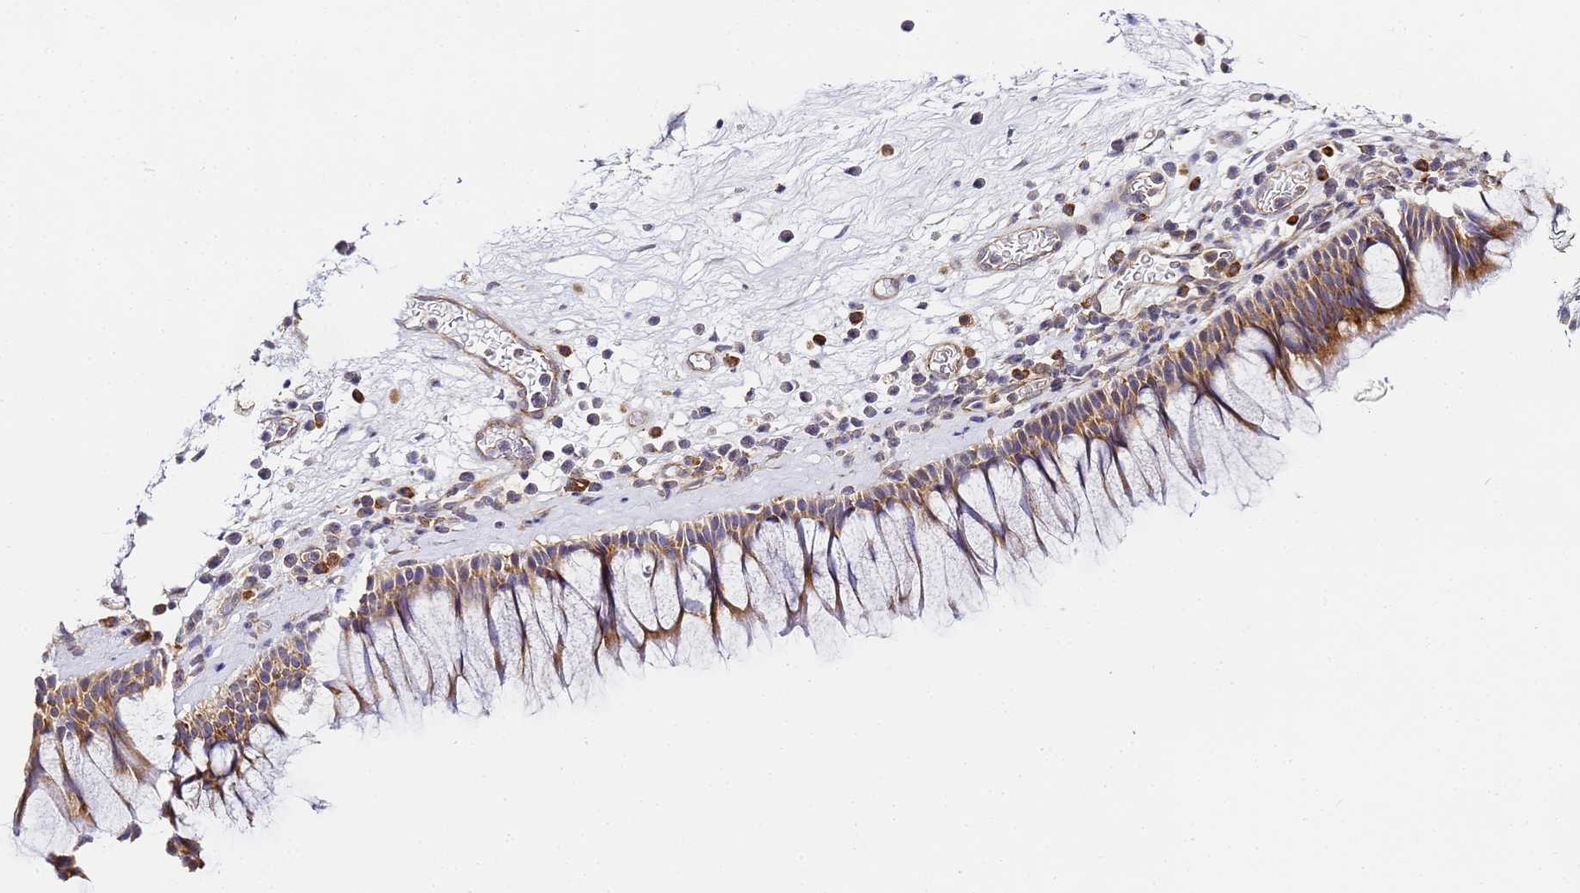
{"staining": {"intensity": "moderate", "quantity": ">75%", "location": "cytoplasmic/membranous"}, "tissue": "nasopharynx", "cell_type": "Respiratory epithelial cells", "image_type": "normal", "snomed": [{"axis": "morphology", "description": "Normal tissue, NOS"}, {"axis": "morphology", "description": "Inflammation, NOS"}, {"axis": "topography", "description": "Nasopharynx"}], "caption": "Respiratory epithelial cells show moderate cytoplasmic/membranous positivity in about >75% of cells in normal nasopharynx.", "gene": "RPL13A", "patient": {"sex": "male", "age": 70}}